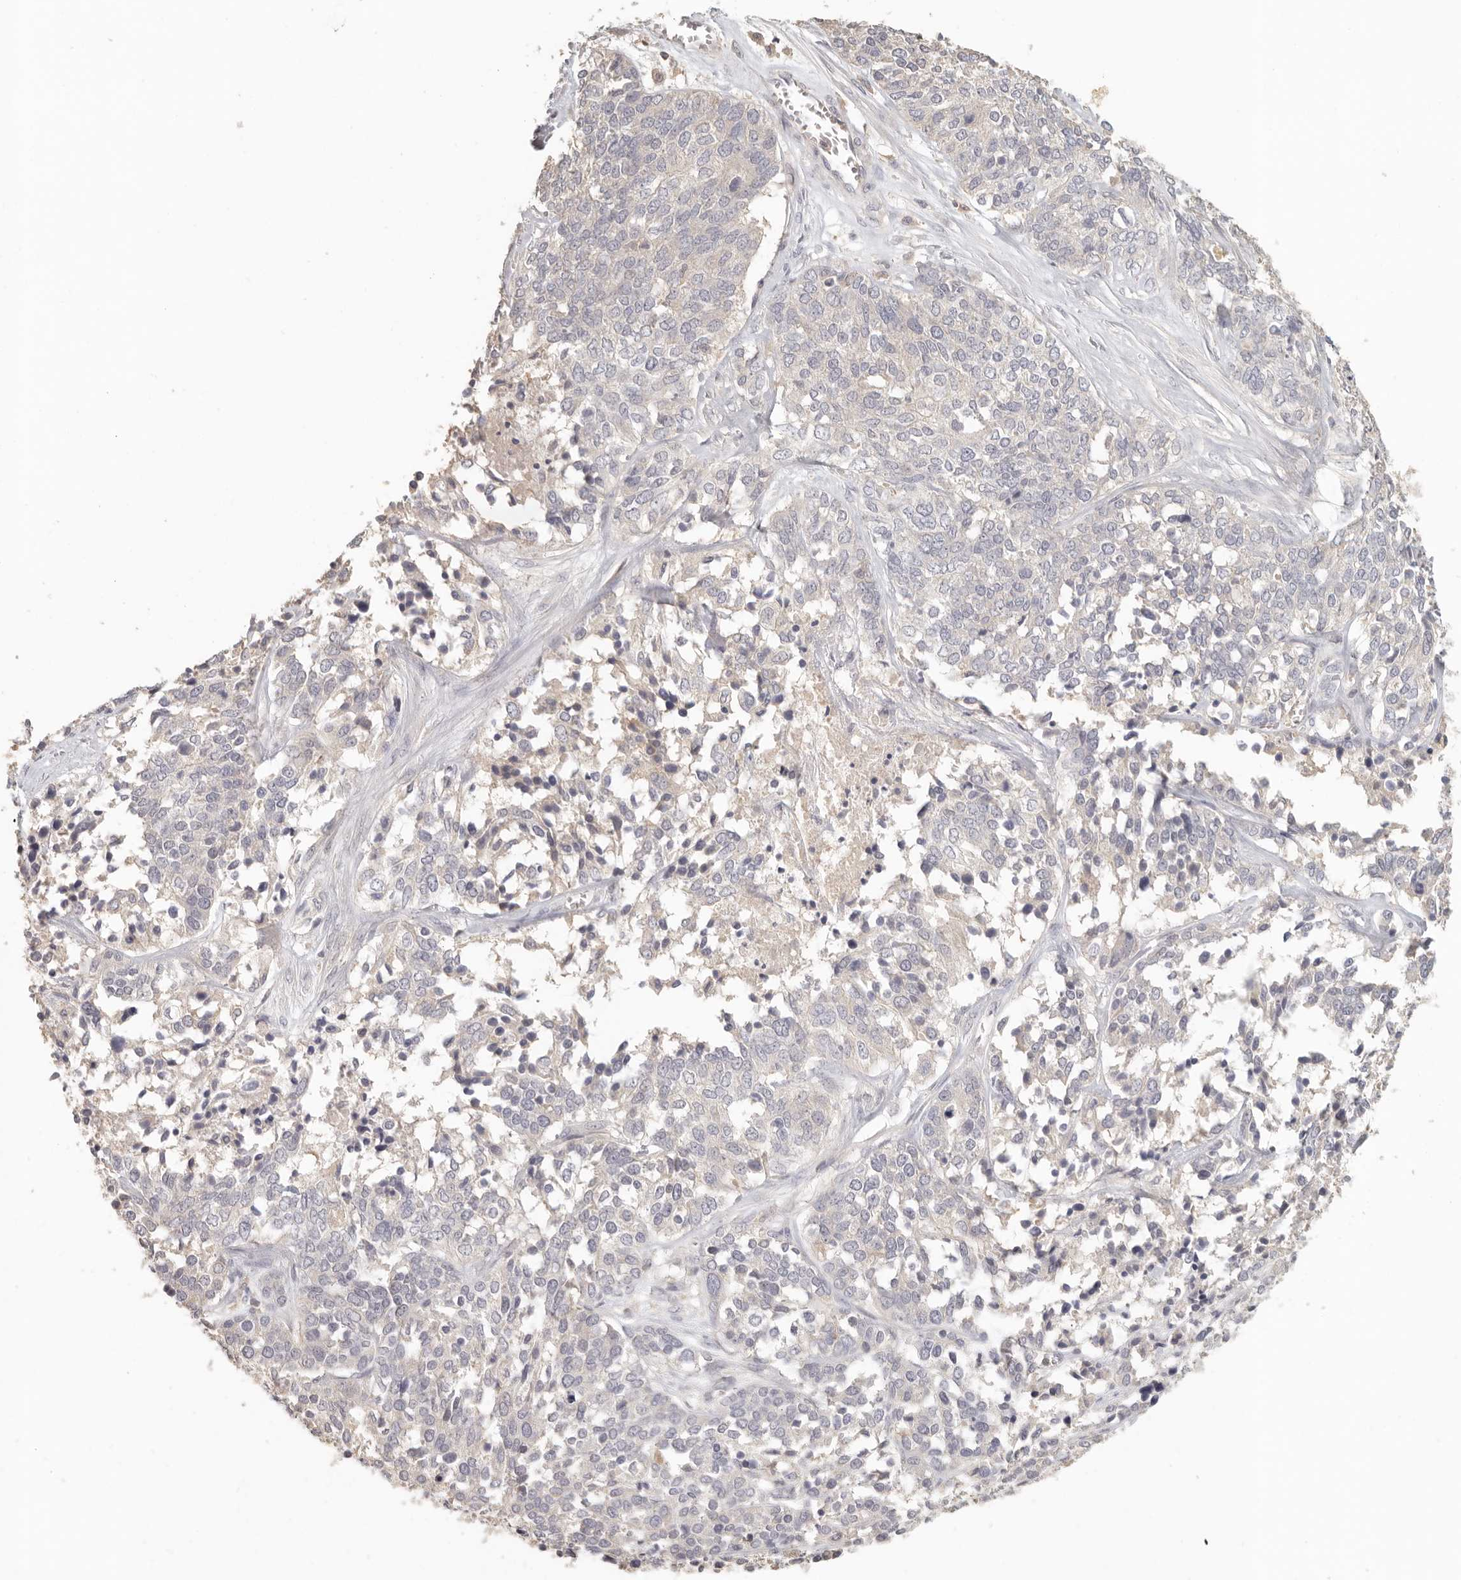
{"staining": {"intensity": "negative", "quantity": "none", "location": "none"}, "tissue": "ovarian cancer", "cell_type": "Tumor cells", "image_type": "cancer", "snomed": [{"axis": "morphology", "description": "Cystadenocarcinoma, serous, NOS"}, {"axis": "topography", "description": "Ovary"}], "caption": "Tumor cells are negative for brown protein staining in ovarian cancer.", "gene": "CSK", "patient": {"sex": "female", "age": 44}}